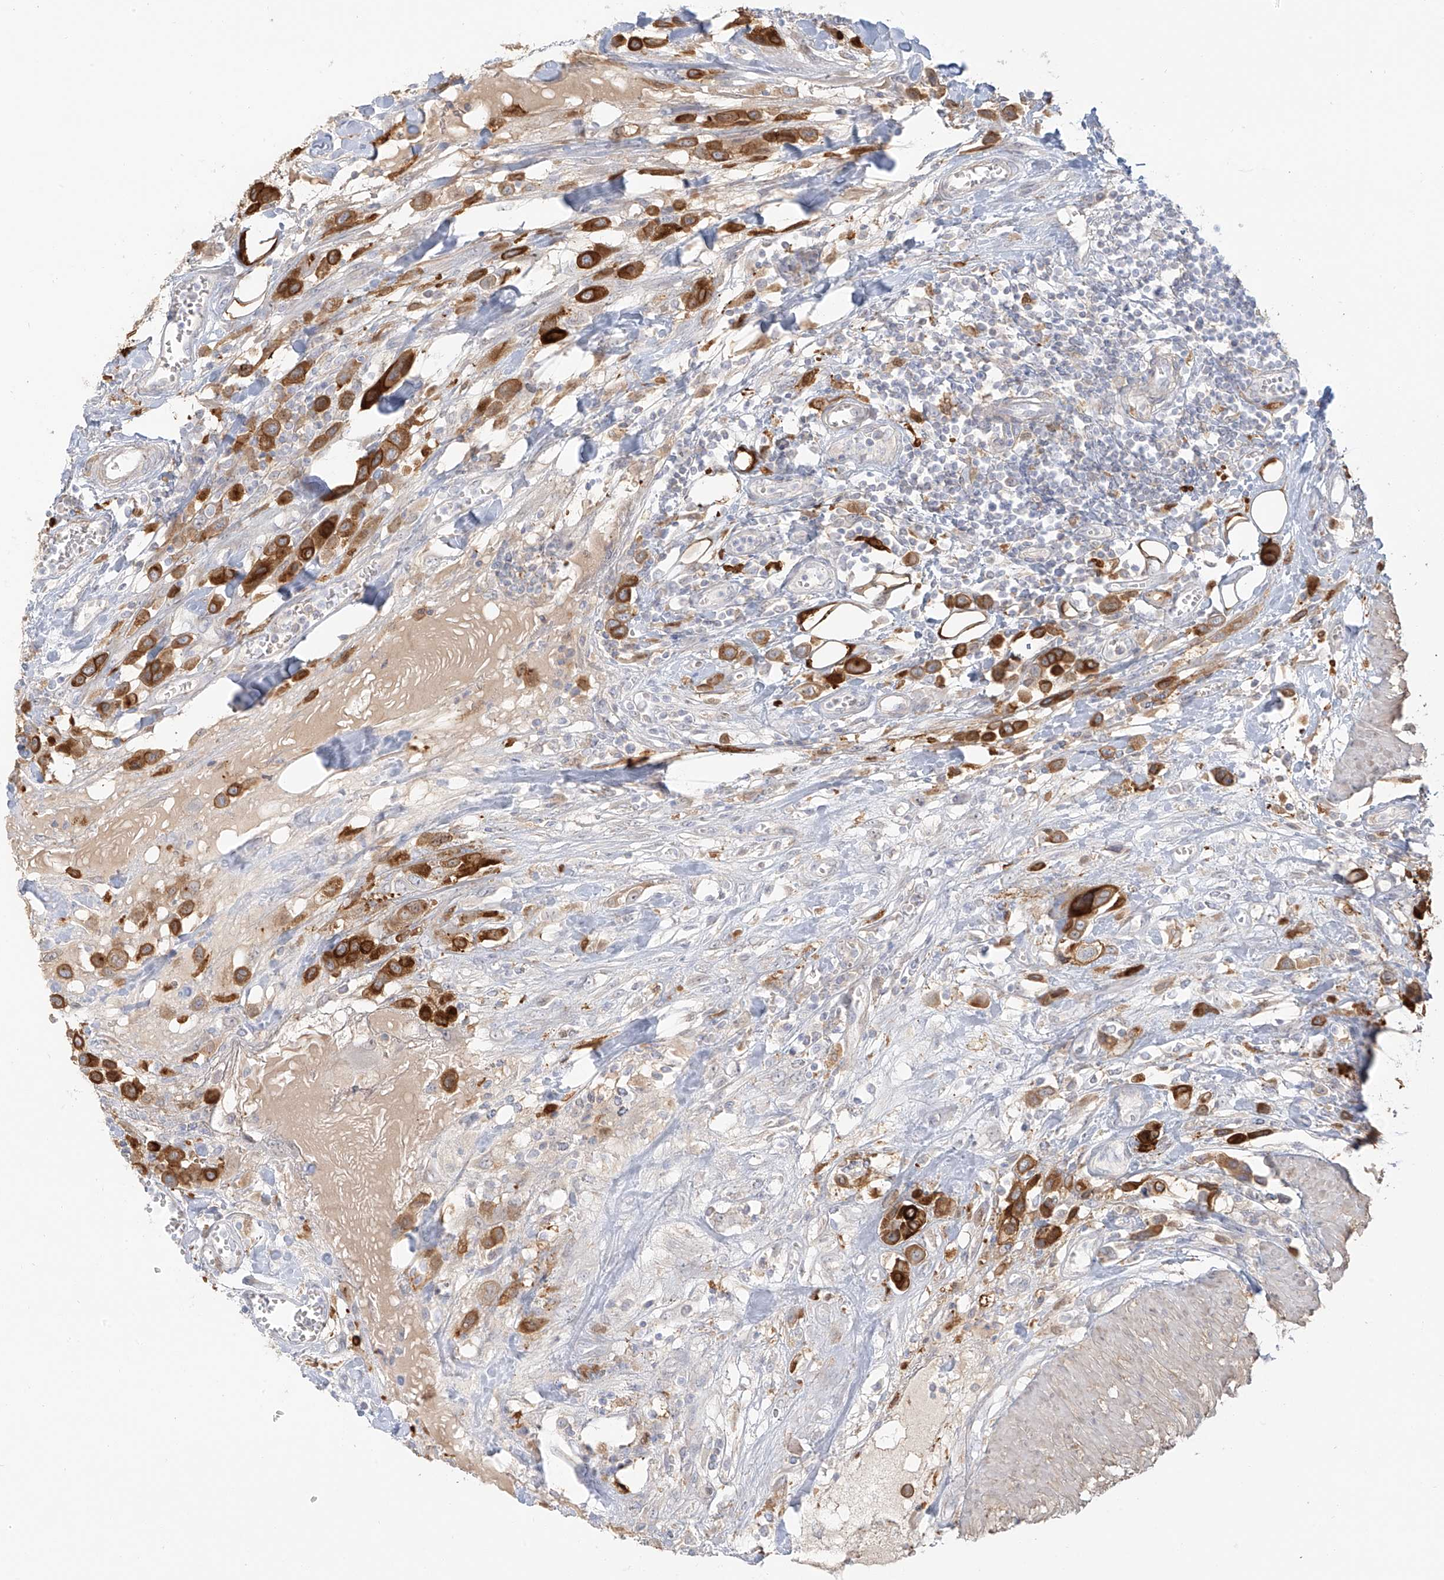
{"staining": {"intensity": "strong", "quantity": ">75%", "location": "cytoplasmic/membranous"}, "tissue": "urothelial cancer", "cell_type": "Tumor cells", "image_type": "cancer", "snomed": [{"axis": "morphology", "description": "Urothelial carcinoma, High grade"}, {"axis": "topography", "description": "Urinary bladder"}], "caption": "High-grade urothelial carcinoma was stained to show a protein in brown. There is high levels of strong cytoplasmic/membranous staining in about >75% of tumor cells.", "gene": "UPK1B", "patient": {"sex": "male", "age": 50}}